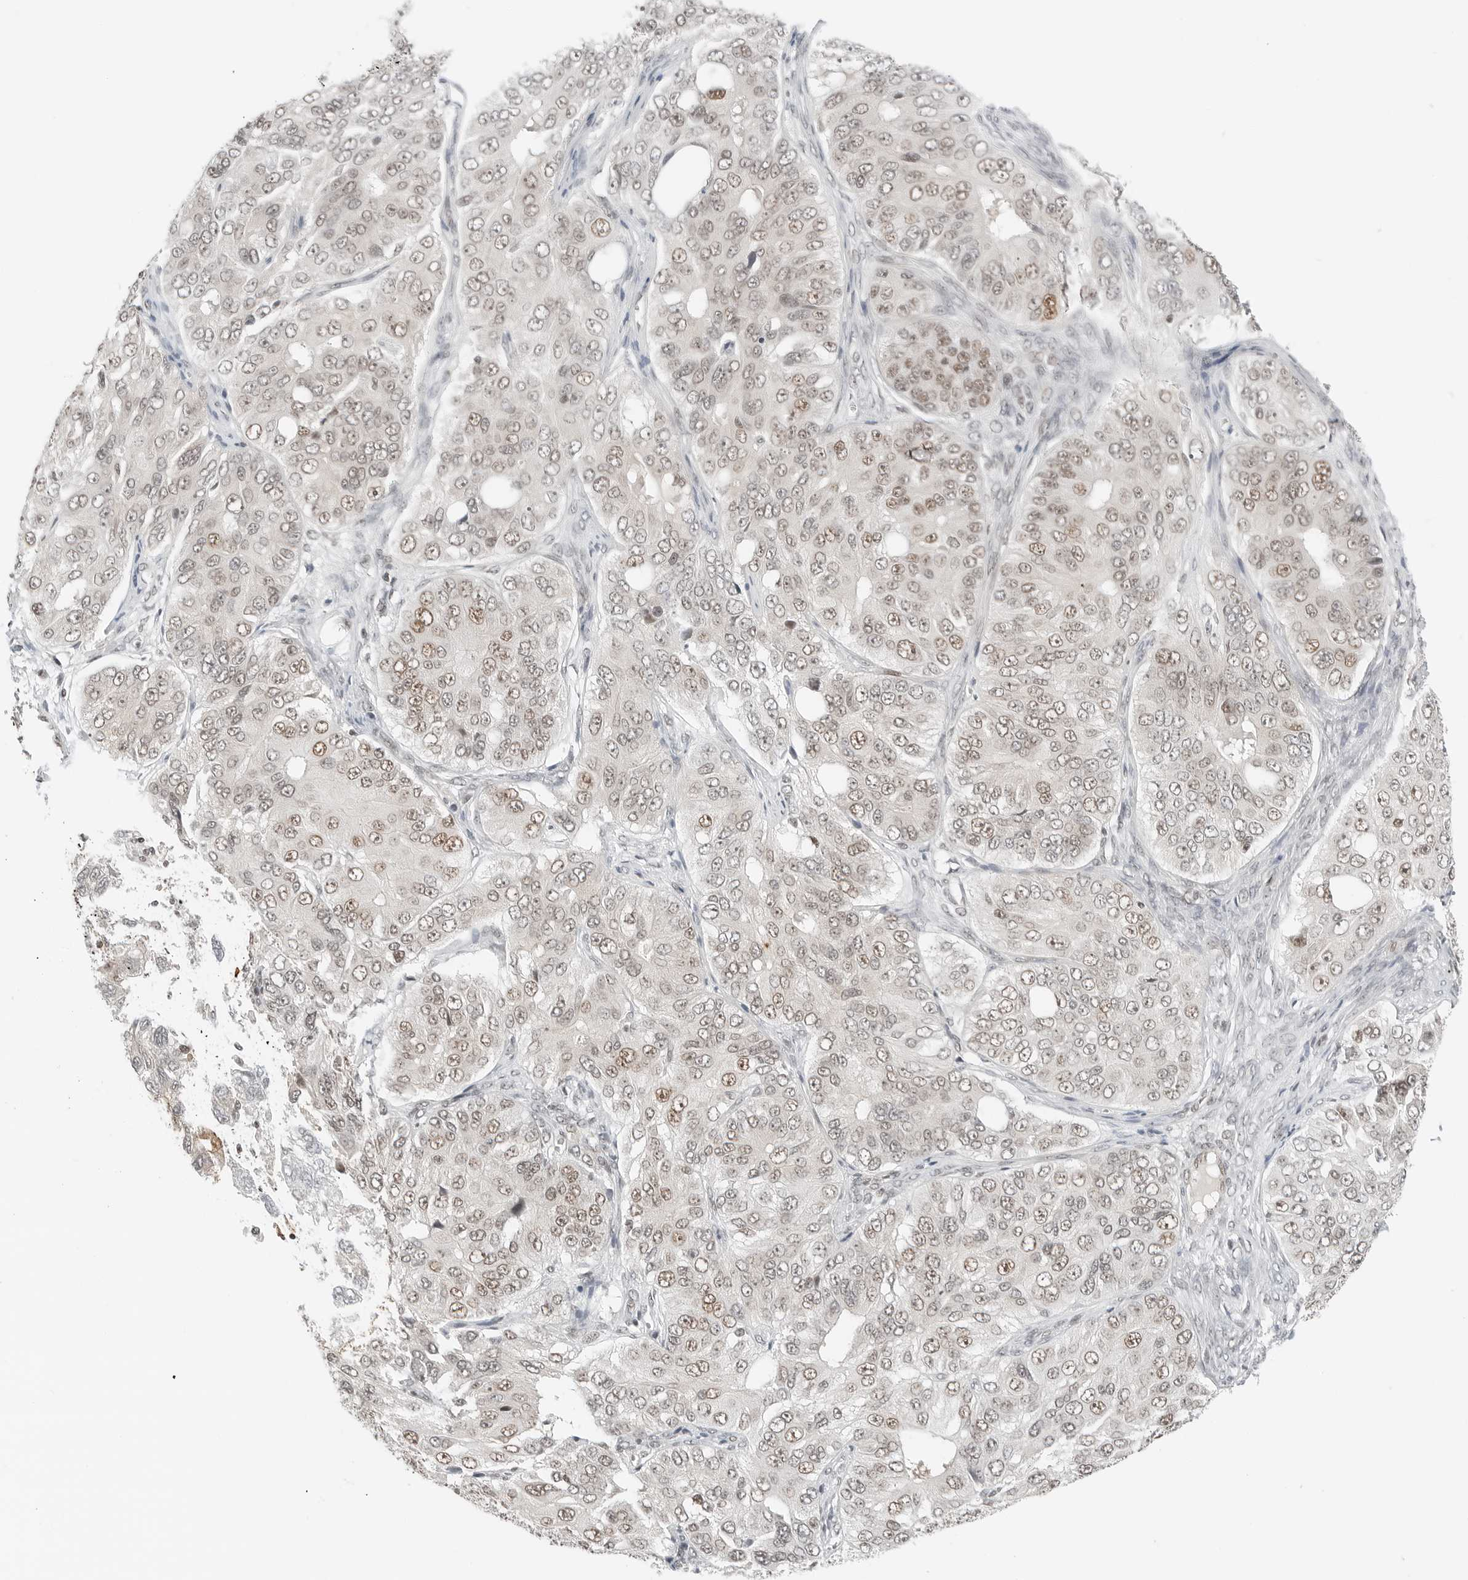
{"staining": {"intensity": "moderate", "quantity": "25%-75%", "location": "nuclear"}, "tissue": "ovarian cancer", "cell_type": "Tumor cells", "image_type": "cancer", "snomed": [{"axis": "morphology", "description": "Carcinoma, endometroid"}, {"axis": "topography", "description": "Ovary"}], "caption": "The immunohistochemical stain labels moderate nuclear expression in tumor cells of endometroid carcinoma (ovarian) tissue.", "gene": "CRTC2", "patient": {"sex": "female", "age": 51}}